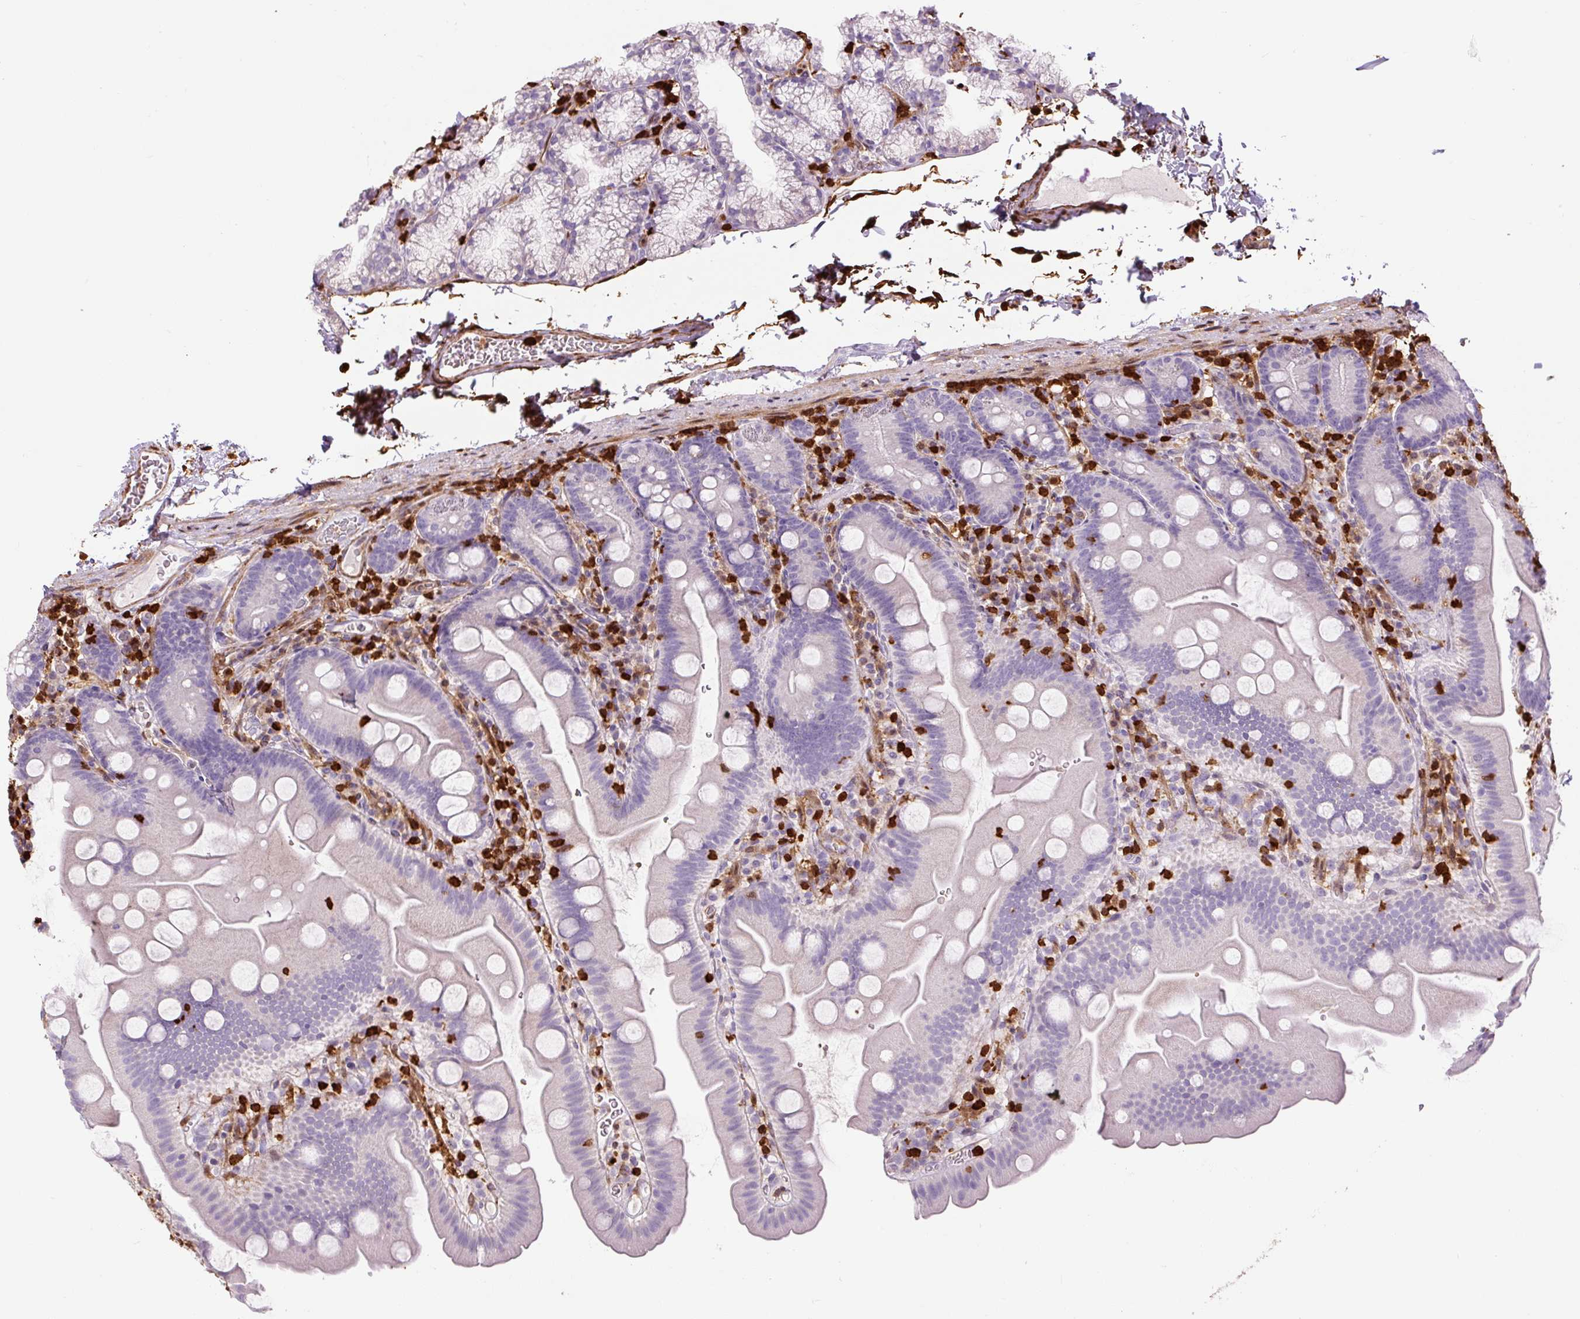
{"staining": {"intensity": "negative", "quantity": "none", "location": "none"}, "tissue": "small intestine", "cell_type": "Glandular cells", "image_type": "normal", "snomed": [{"axis": "morphology", "description": "Normal tissue, NOS"}, {"axis": "topography", "description": "Small intestine"}], "caption": "Immunohistochemistry (IHC) histopathology image of unremarkable human small intestine stained for a protein (brown), which exhibits no staining in glandular cells.", "gene": "S100A4", "patient": {"sex": "female", "age": 68}}